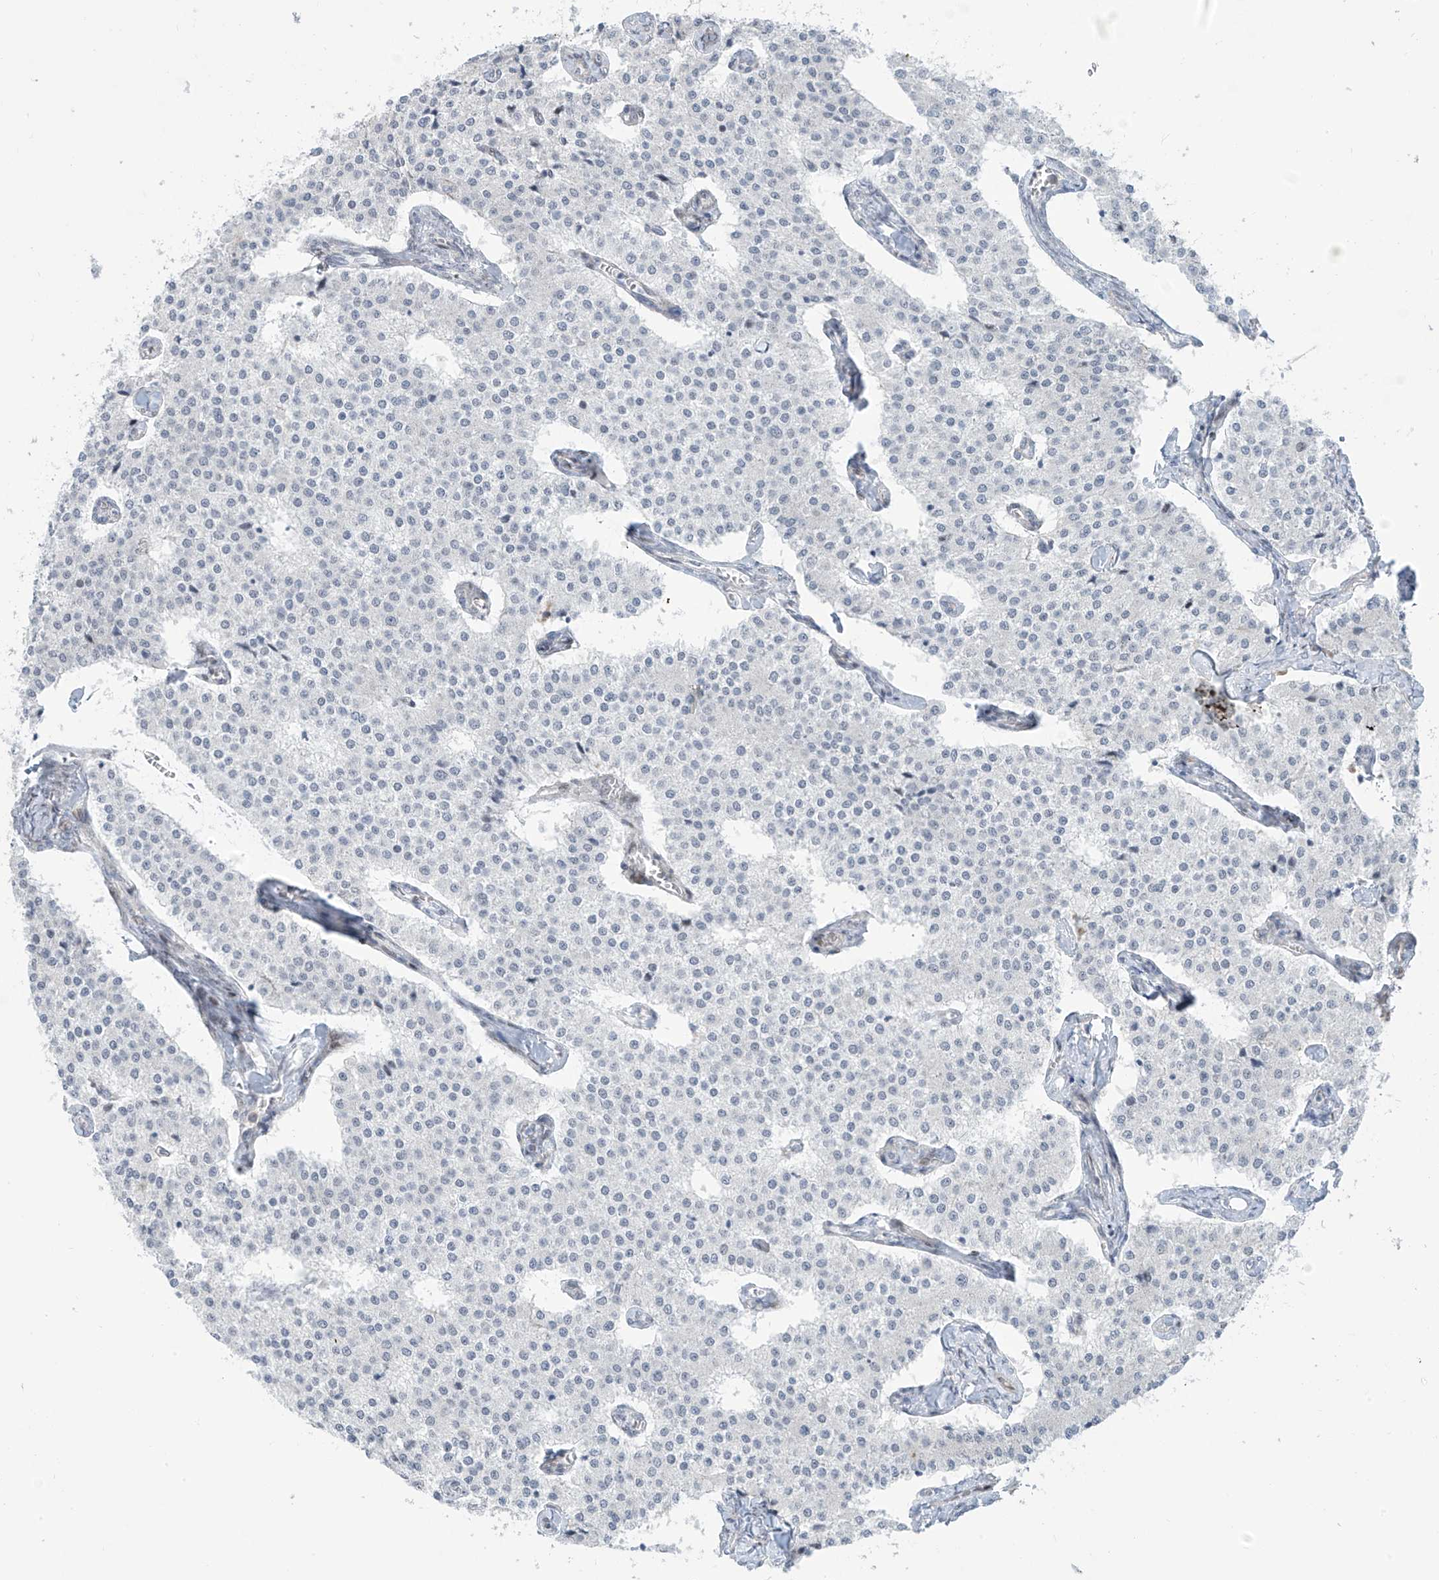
{"staining": {"intensity": "negative", "quantity": "none", "location": "none"}, "tissue": "carcinoid", "cell_type": "Tumor cells", "image_type": "cancer", "snomed": [{"axis": "morphology", "description": "Carcinoid, malignant, NOS"}, {"axis": "topography", "description": "Colon"}], "caption": "This is a micrograph of IHC staining of carcinoid (malignant), which shows no positivity in tumor cells. (DAB immunohistochemistry (IHC) visualized using brightfield microscopy, high magnification).", "gene": "LIN9", "patient": {"sex": "female", "age": 52}}